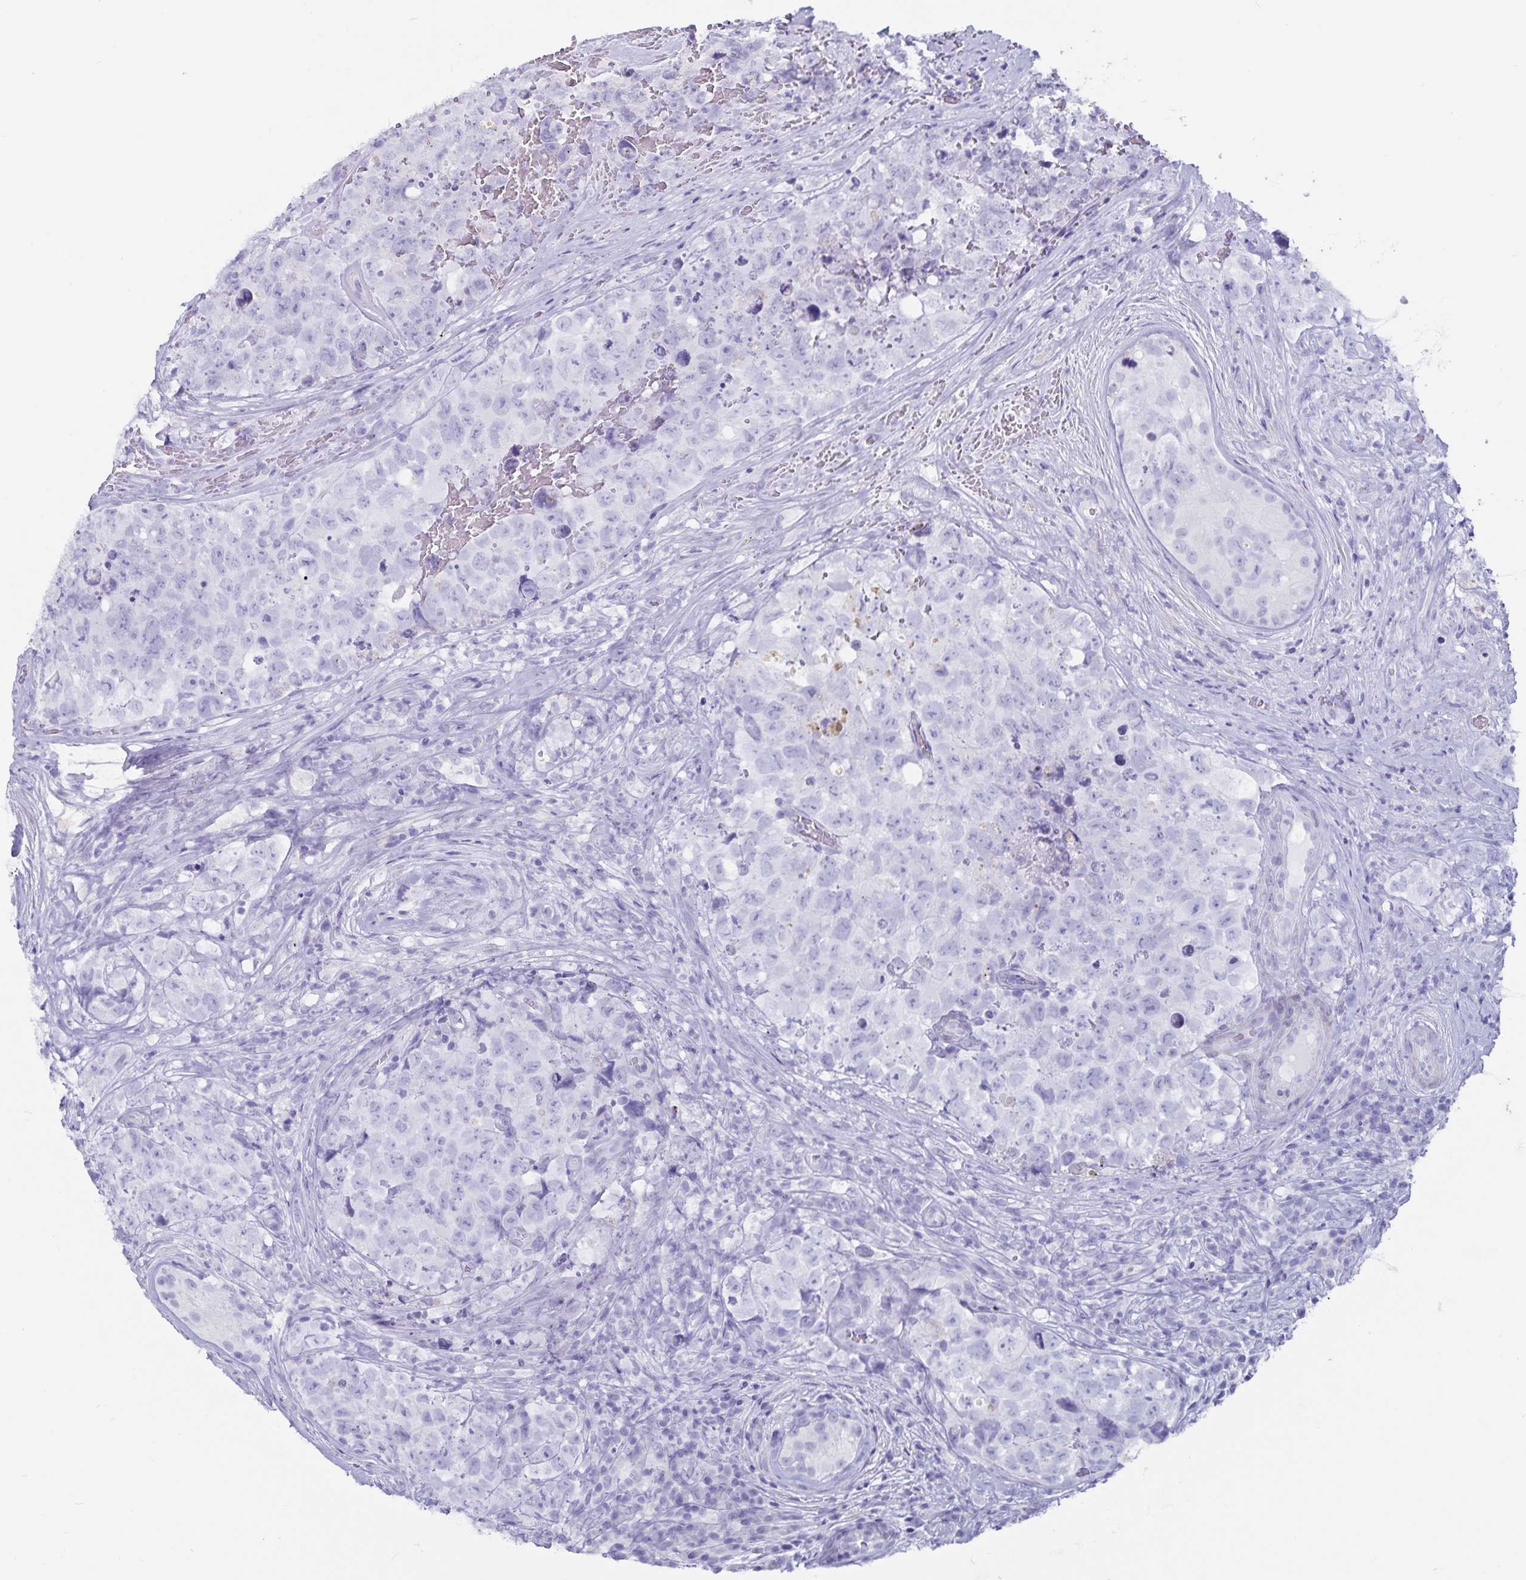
{"staining": {"intensity": "negative", "quantity": "none", "location": "none"}, "tissue": "testis cancer", "cell_type": "Tumor cells", "image_type": "cancer", "snomed": [{"axis": "morphology", "description": "Carcinoma, Embryonal, NOS"}, {"axis": "topography", "description": "Testis"}], "caption": "Embryonal carcinoma (testis) was stained to show a protein in brown. There is no significant expression in tumor cells.", "gene": "GPR137", "patient": {"sex": "male", "age": 18}}